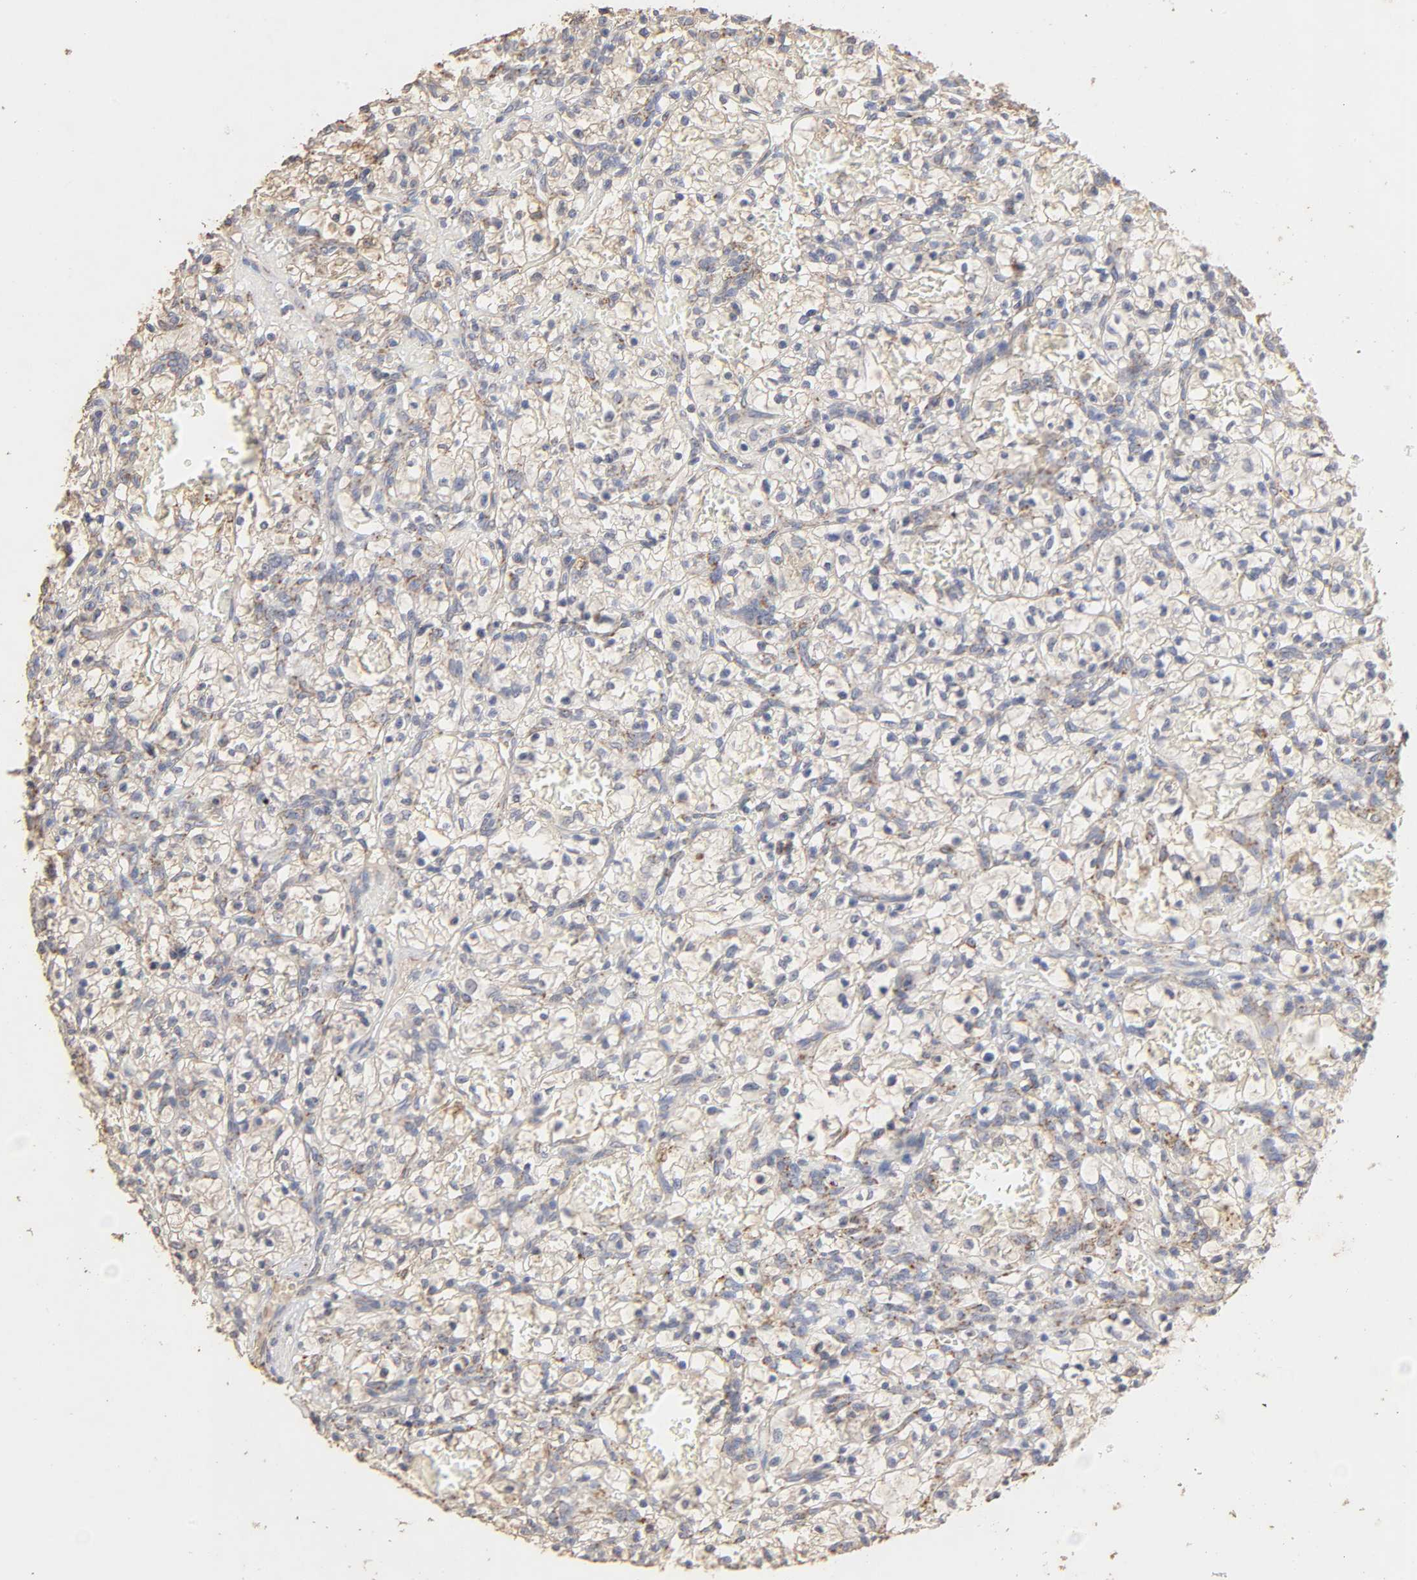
{"staining": {"intensity": "weak", "quantity": "<25%", "location": "cytoplasmic/membranous"}, "tissue": "renal cancer", "cell_type": "Tumor cells", "image_type": "cancer", "snomed": [{"axis": "morphology", "description": "Adenocarcinoma, NOS"}, {"axis": "topography", "description": "Kidney"}], "caption": "Immunohistochemistry (IHC) photomicrograph of neoplastic tissue: renal cancer (adenocarcinoma) stained with DAB (3,3'-diaminobenzidine) demonstrates no significant protein staining in tumor cells.", "gene": "CYCS", "patient": {"sex": "female", "age": 57}}